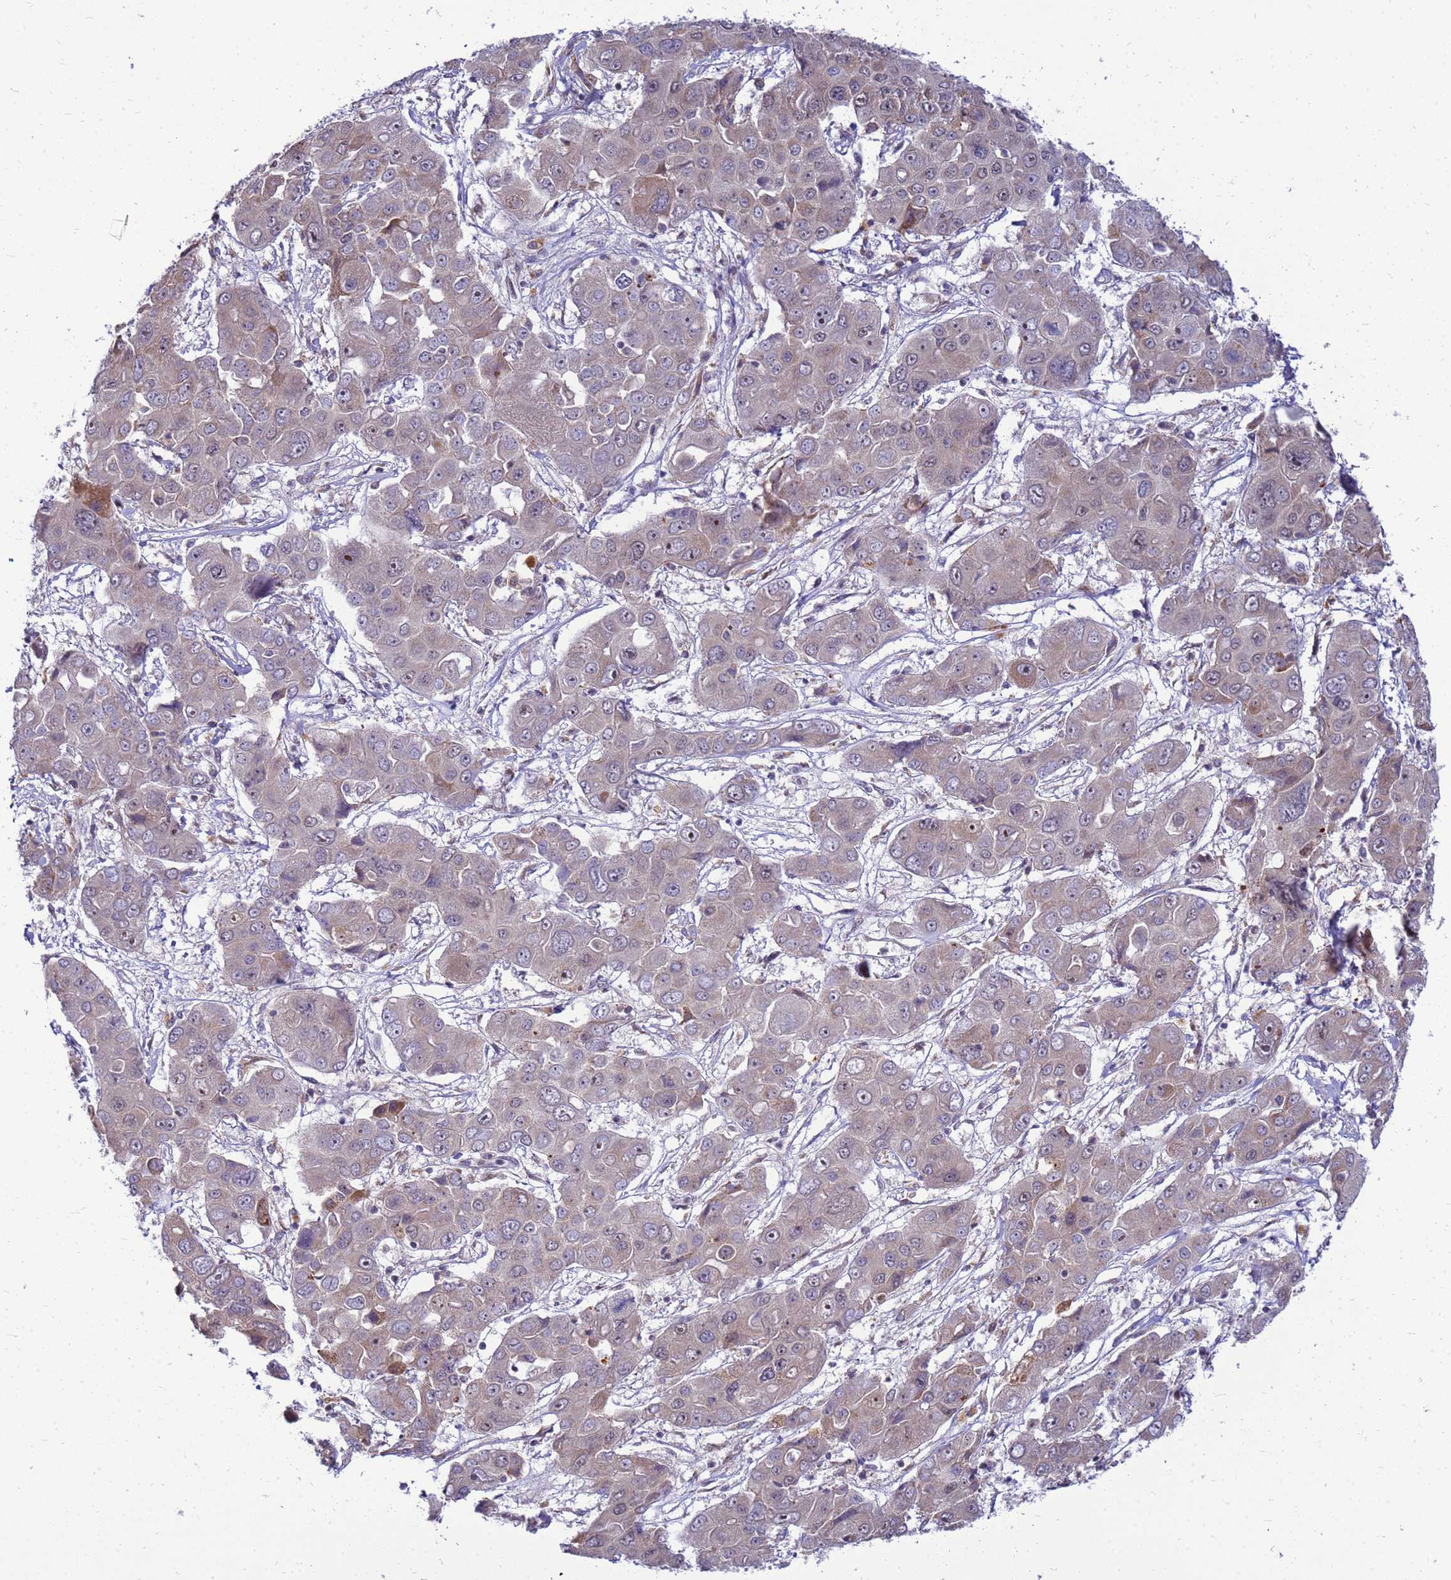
{"staining": {"intensity": "weak", "quantity": "25%-75%", "location": "cytoplasmic/membranous"}, "tissue": "liver cancer", "cell_type": "Tumor cells", "image_type": "cancer", "snomed": [{"axis": "morphology", "description": "Cholangiocarcinoma"}, {"axis": "topography", "description": "Liver"}], "caption": "Cholangiocarcinoma (liver) stained with DAB (3,3'-diaminobenzidine) immunohistochemistry (IHC) displays low levels of weak cytoplasmic/membranous expression in about 25%-75% of tumor cells. (Stains: DAB in brown, nuclei in blue, Microscopy: brightfield microscopy at high magnification).", "gene": "C12orf43", "patient": {"sex": "male", "age": 67}}